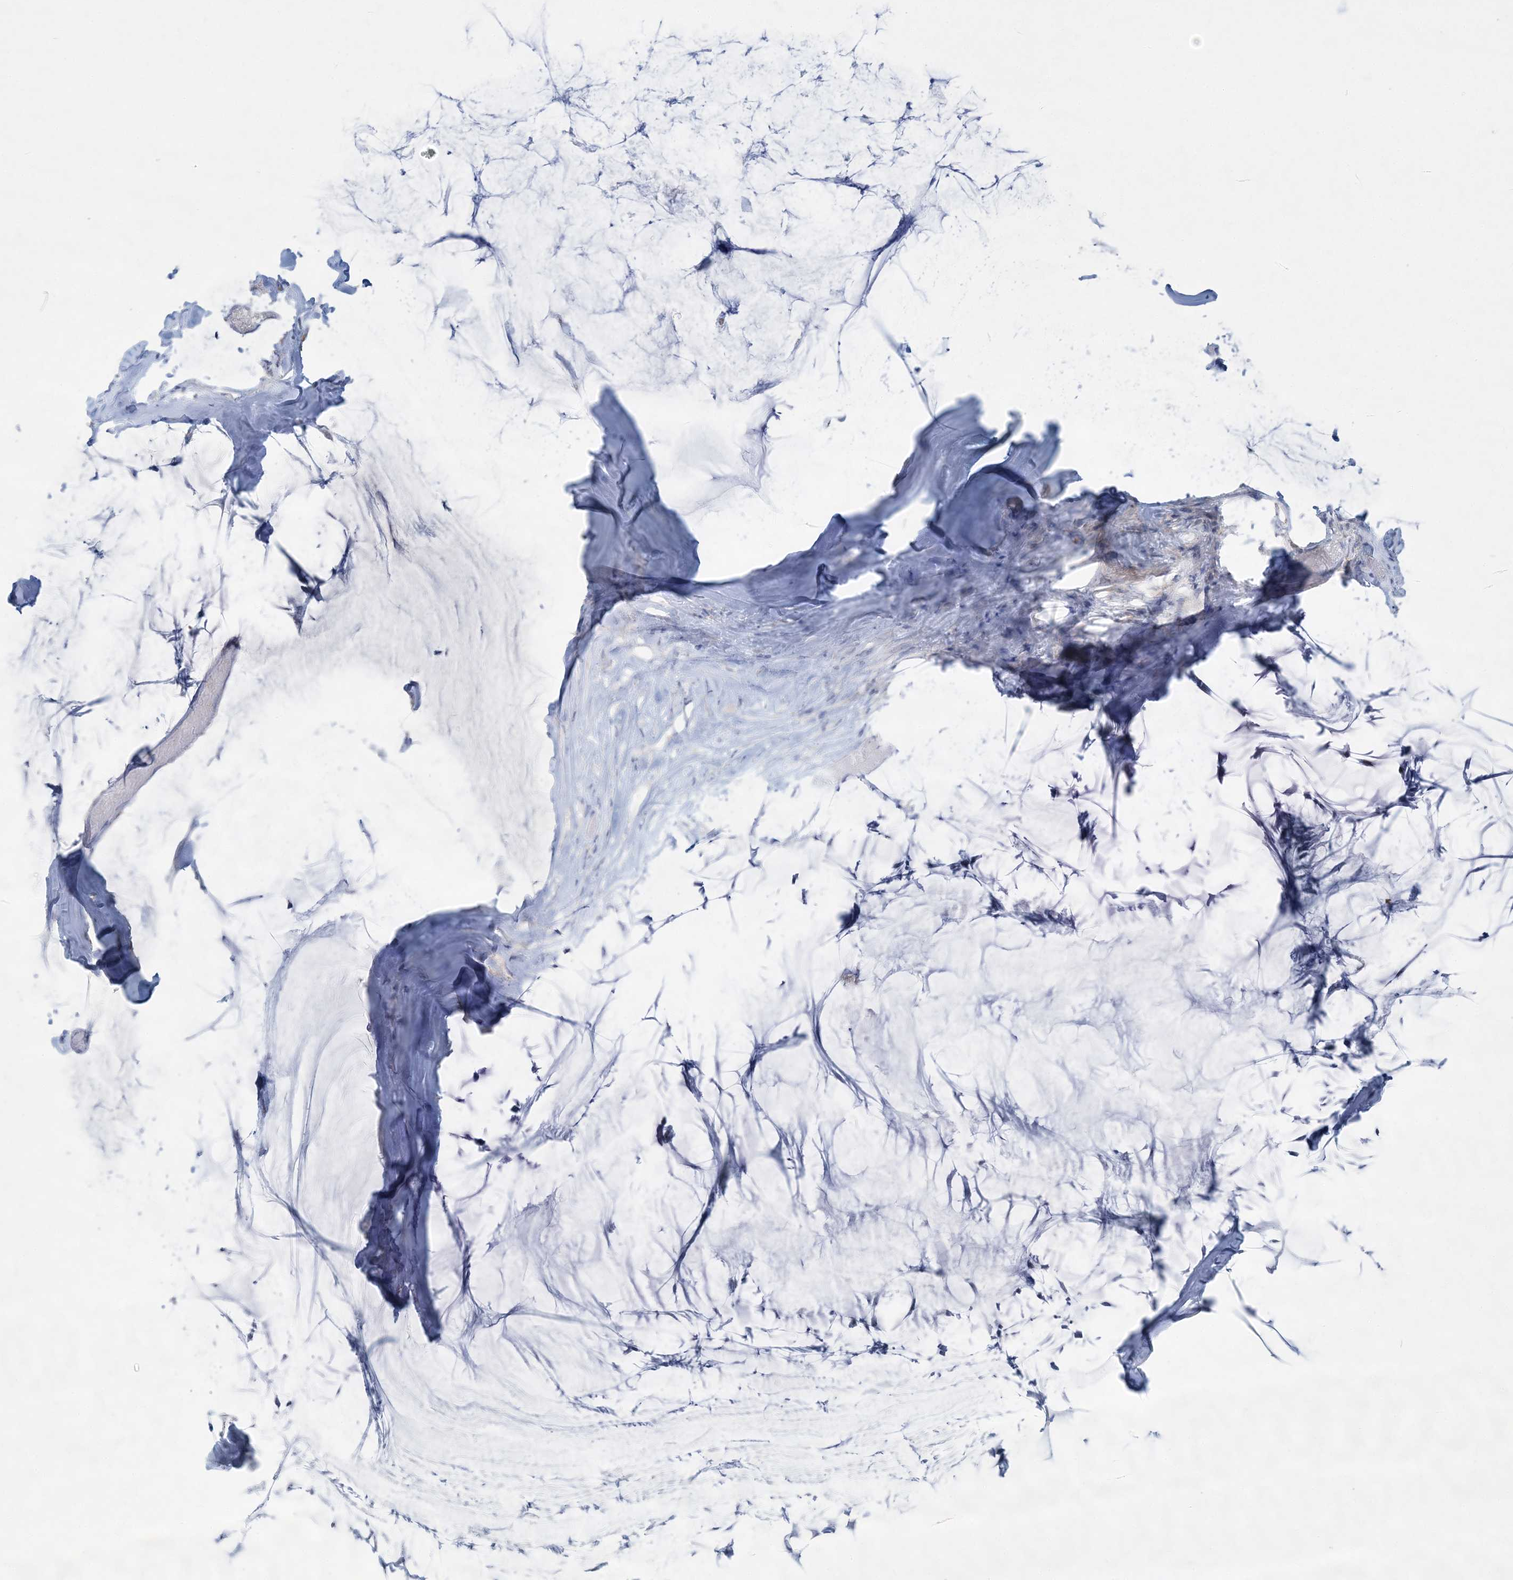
{"staining": {"intensity": "negative", "quantity": "none", "location": "none"}, "tissue": "ovarian cancer", "cell_type": "Tumor cells", "image_type": "cancer", "snomed": [{"axis": "morphology", "description": "Cystadenocarcinoma, mucinous, NOS"}, {"axis": "topography", "description": "Ovary"}], "caption": "This is an IHC image of ovarian mucinous cystadenocarcinoma. There is no positivity in tumor cells.", "gene": "TBC1D7", "patient": {"sex": "female", "age": 39}}